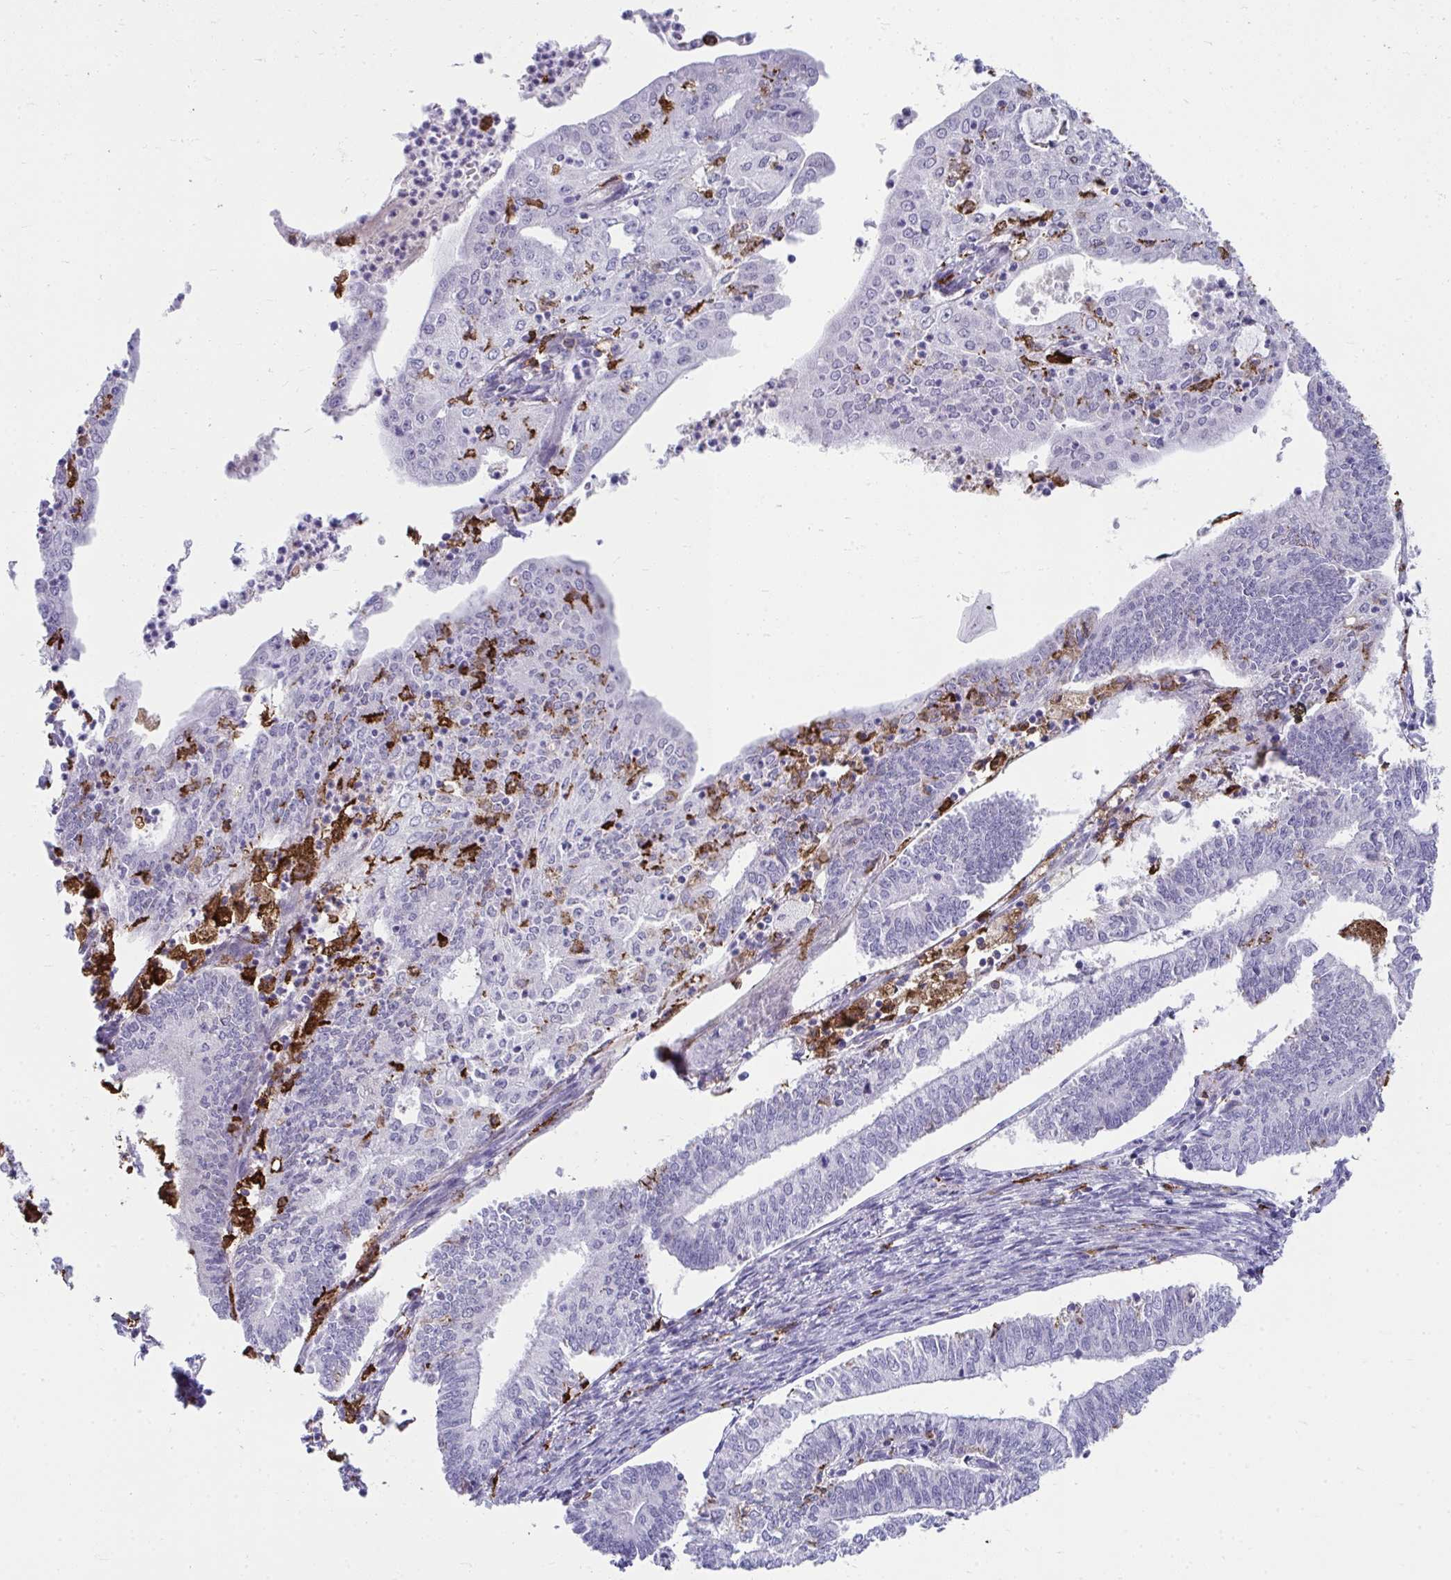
{"staining": {"intensity": "negative", "quantity": "none", "location": "none"}, "tissue": "endometrial cancer", "cell_type": "Tumor cells", "image_type": "cancer", "snomed": [{"axis": "morphology", "description": "Adenocarcinoma, NOS"}, {"axis": "topography", "description": "Endometrium"}], "caption": "The image demonstrates no staining of tumor cells in endometrial cancer (adenocarcinoma).", "gene": "CD163", "patient": {"sex": "female", "age": 61}}